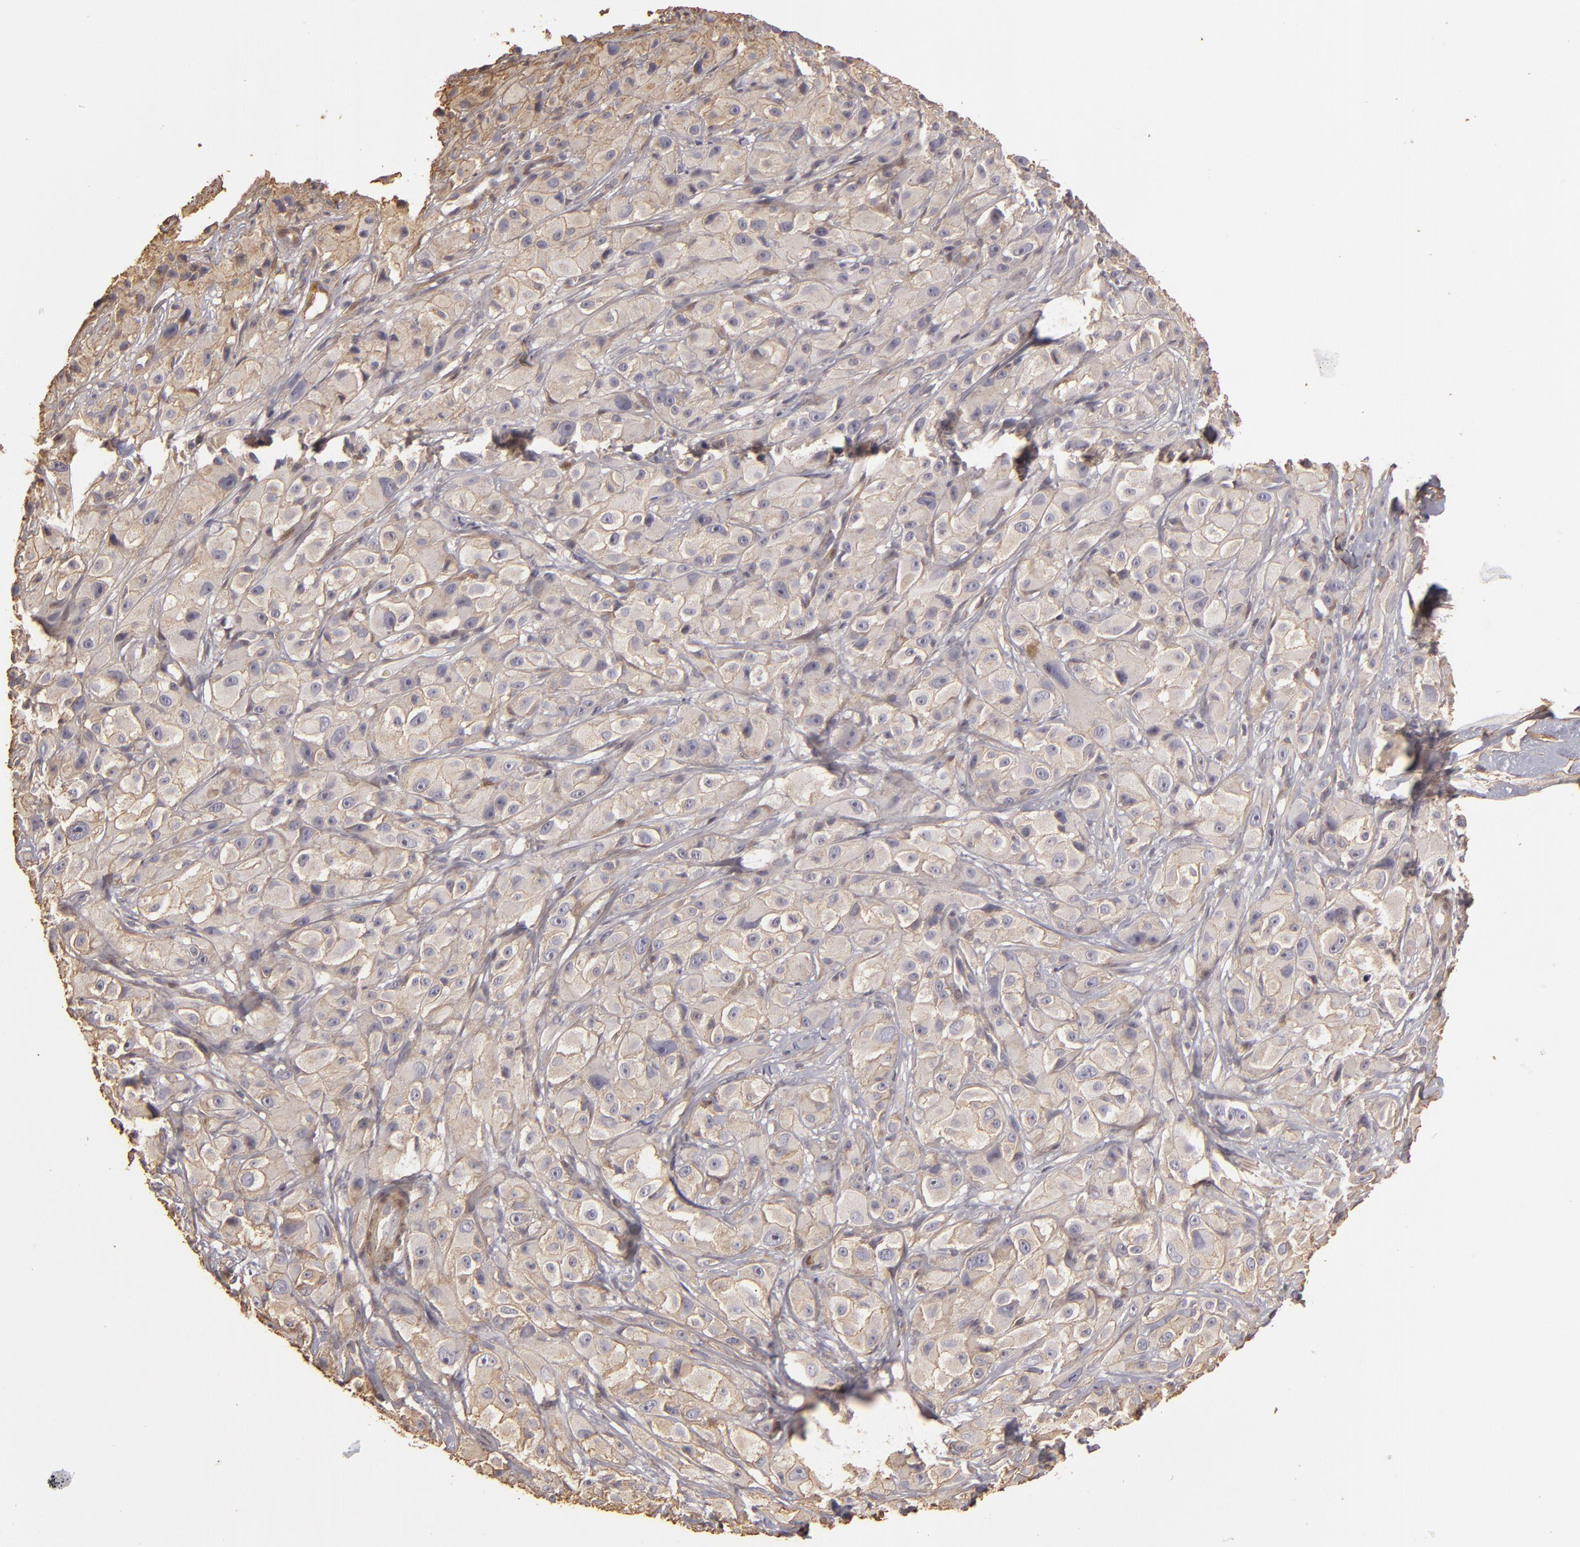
{"staining": {"intensity": "weak", "quantity": ">75%", "location": "cytoplasmic/membranous"}, "tissue": "melanoma", "cell_type": "Tumor cells", "image_type": "cancer", "snomed": [{"axis": "morphology", "description": "Malignant melanoma, NOS"}, {"axis": "topography", "description": "Skin"}], "caption": "Immunohistochemical staining of human melanoma demonstrates weak cytoplasmic/membranous protein positivity in about >75% of tumor cells.", "gene": "HSPB6", "patient": {"sex": "male", "age": 56}}